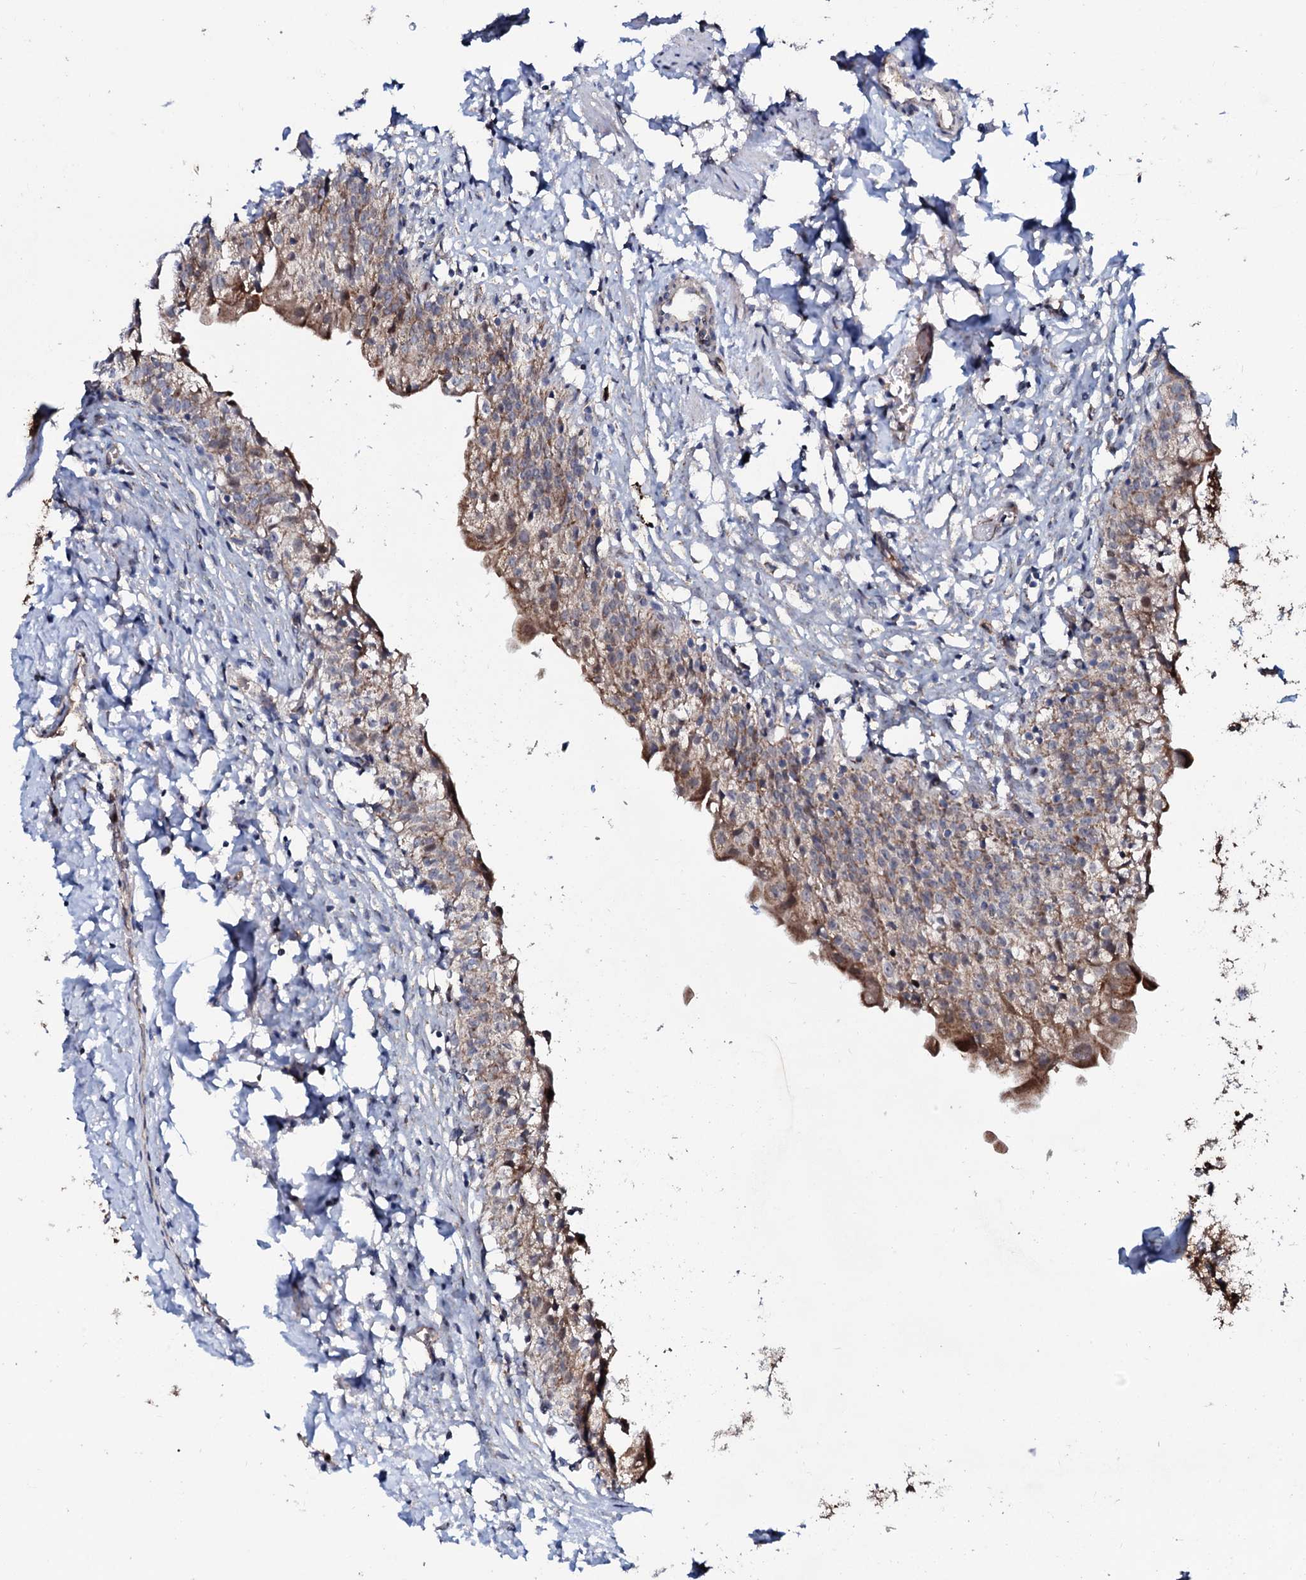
{"staining": {"intensity": "moderate", "quantity": ">75%", "location": "cytoplasmic/membranous"}, "tissue": "urinary bladder", "cell_type": "Urothelial cells", "image_type": "normal", "snomed": [{"axis": "morphology", "description": "Normal tissue, NOS"}, {"axis": "topography", "description": "Urinary bladder"}], "caption": "DAB (3,3'-diaminobenzidine) immunohistochemical staining of unremarkable human urinary bladder shows moderate cytoplasmic/membranous protein positivity in about >75% of urothelial cells. Ihc stains the protein in brown and the nuclei are stained blue.", "gene": "PPP1R3D", "patient": {"sex": "male", "age": 55}}